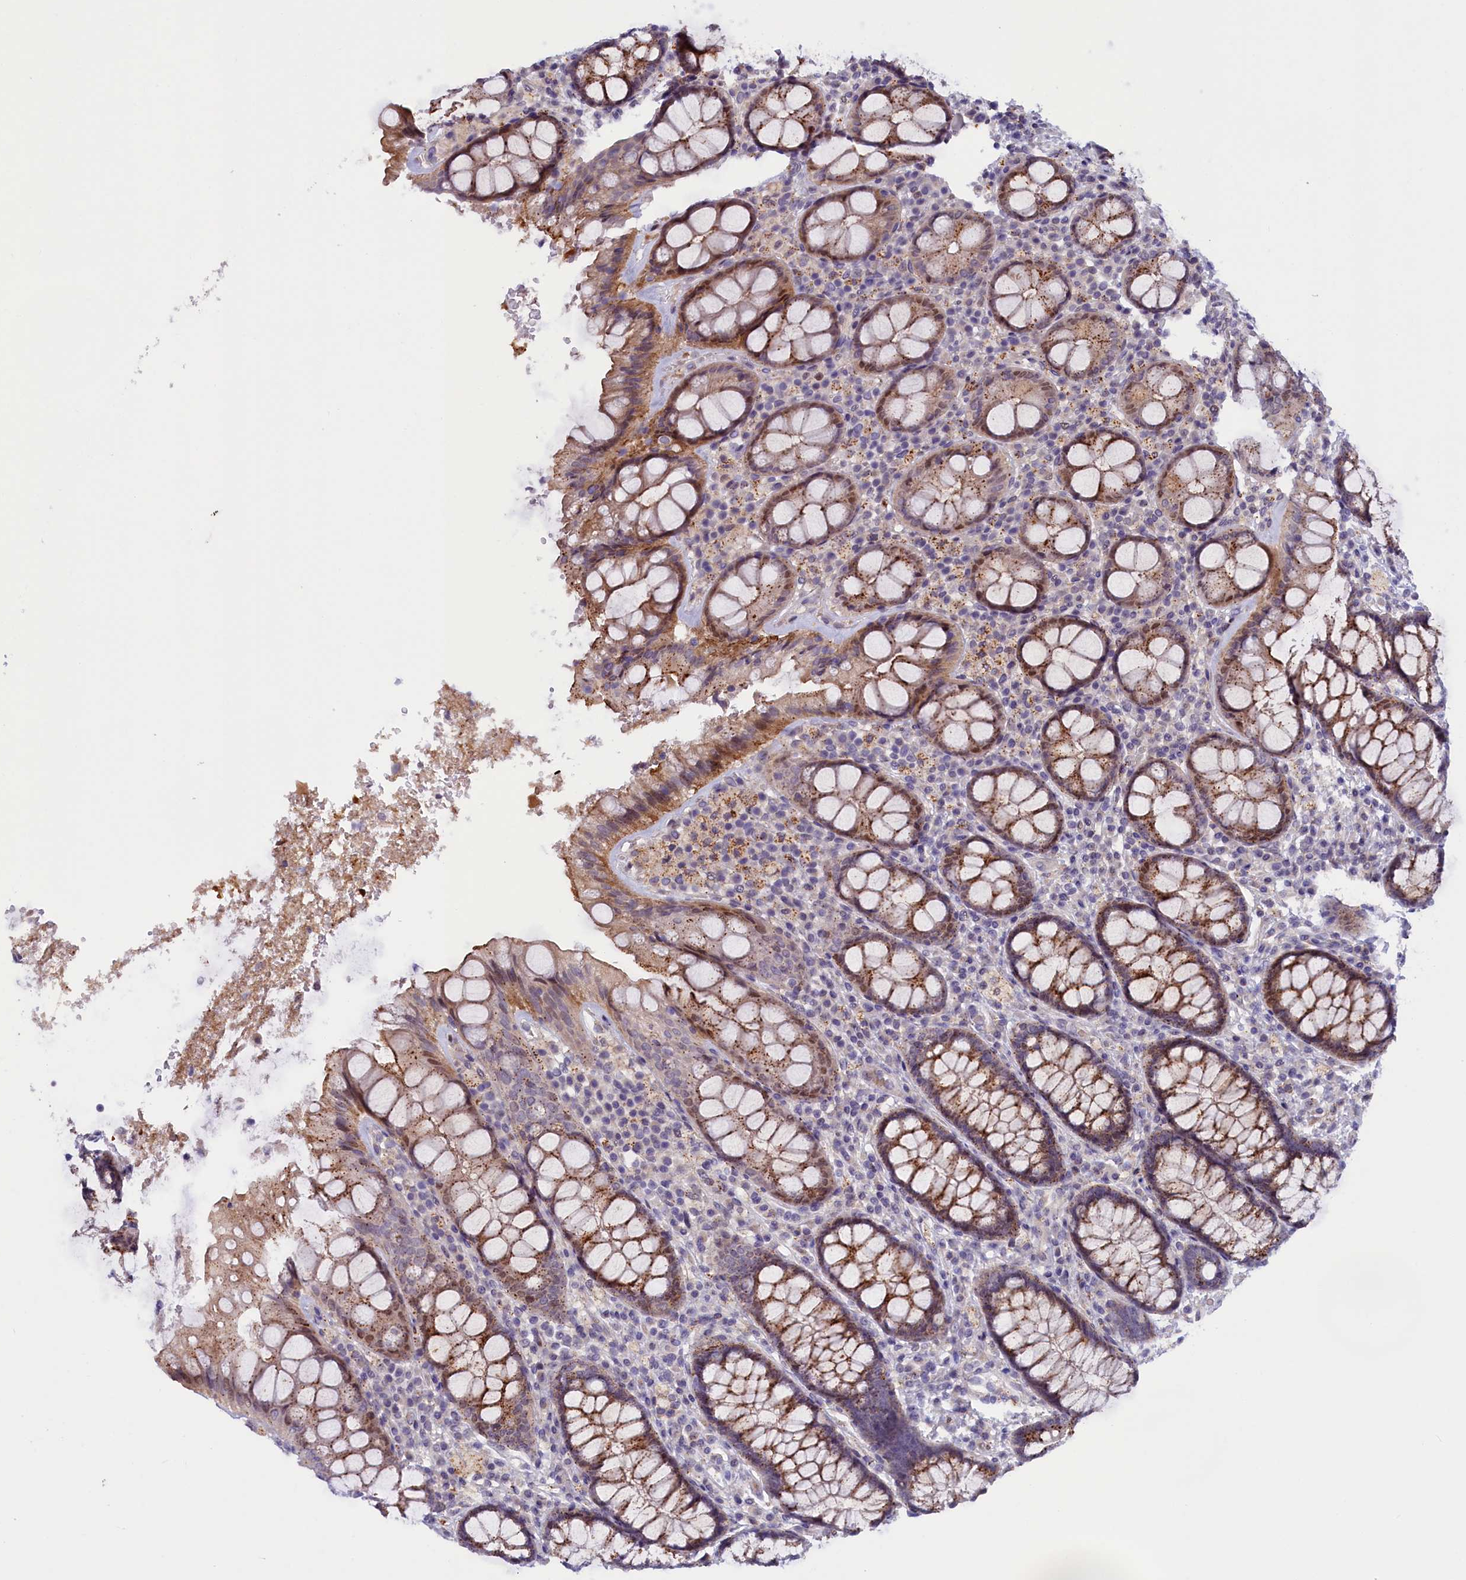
{"staining": {"intensity": "moderate", "quantity": ">75%", "location": "cytoplasmic/membranous"}, "tissue": "rectum", "cell_type": "Glandular cells", "image_type": "normal", "snomed": [{"axis": "morphology", "description": "Normal tissue, NOS"}, {"axis": "topography", "description": "Rectum"}], "caption": "Moderate cytoplasmic/membranous staining is seen in approximately >75% of glandular cells in normal rectum. The staining was performed using DAB, with brown indicating positive protein expression. Nuclei are stained blue with hematoxylin.", "gene": "HYKK", "patient": {"sex": "male", "age": 83}}